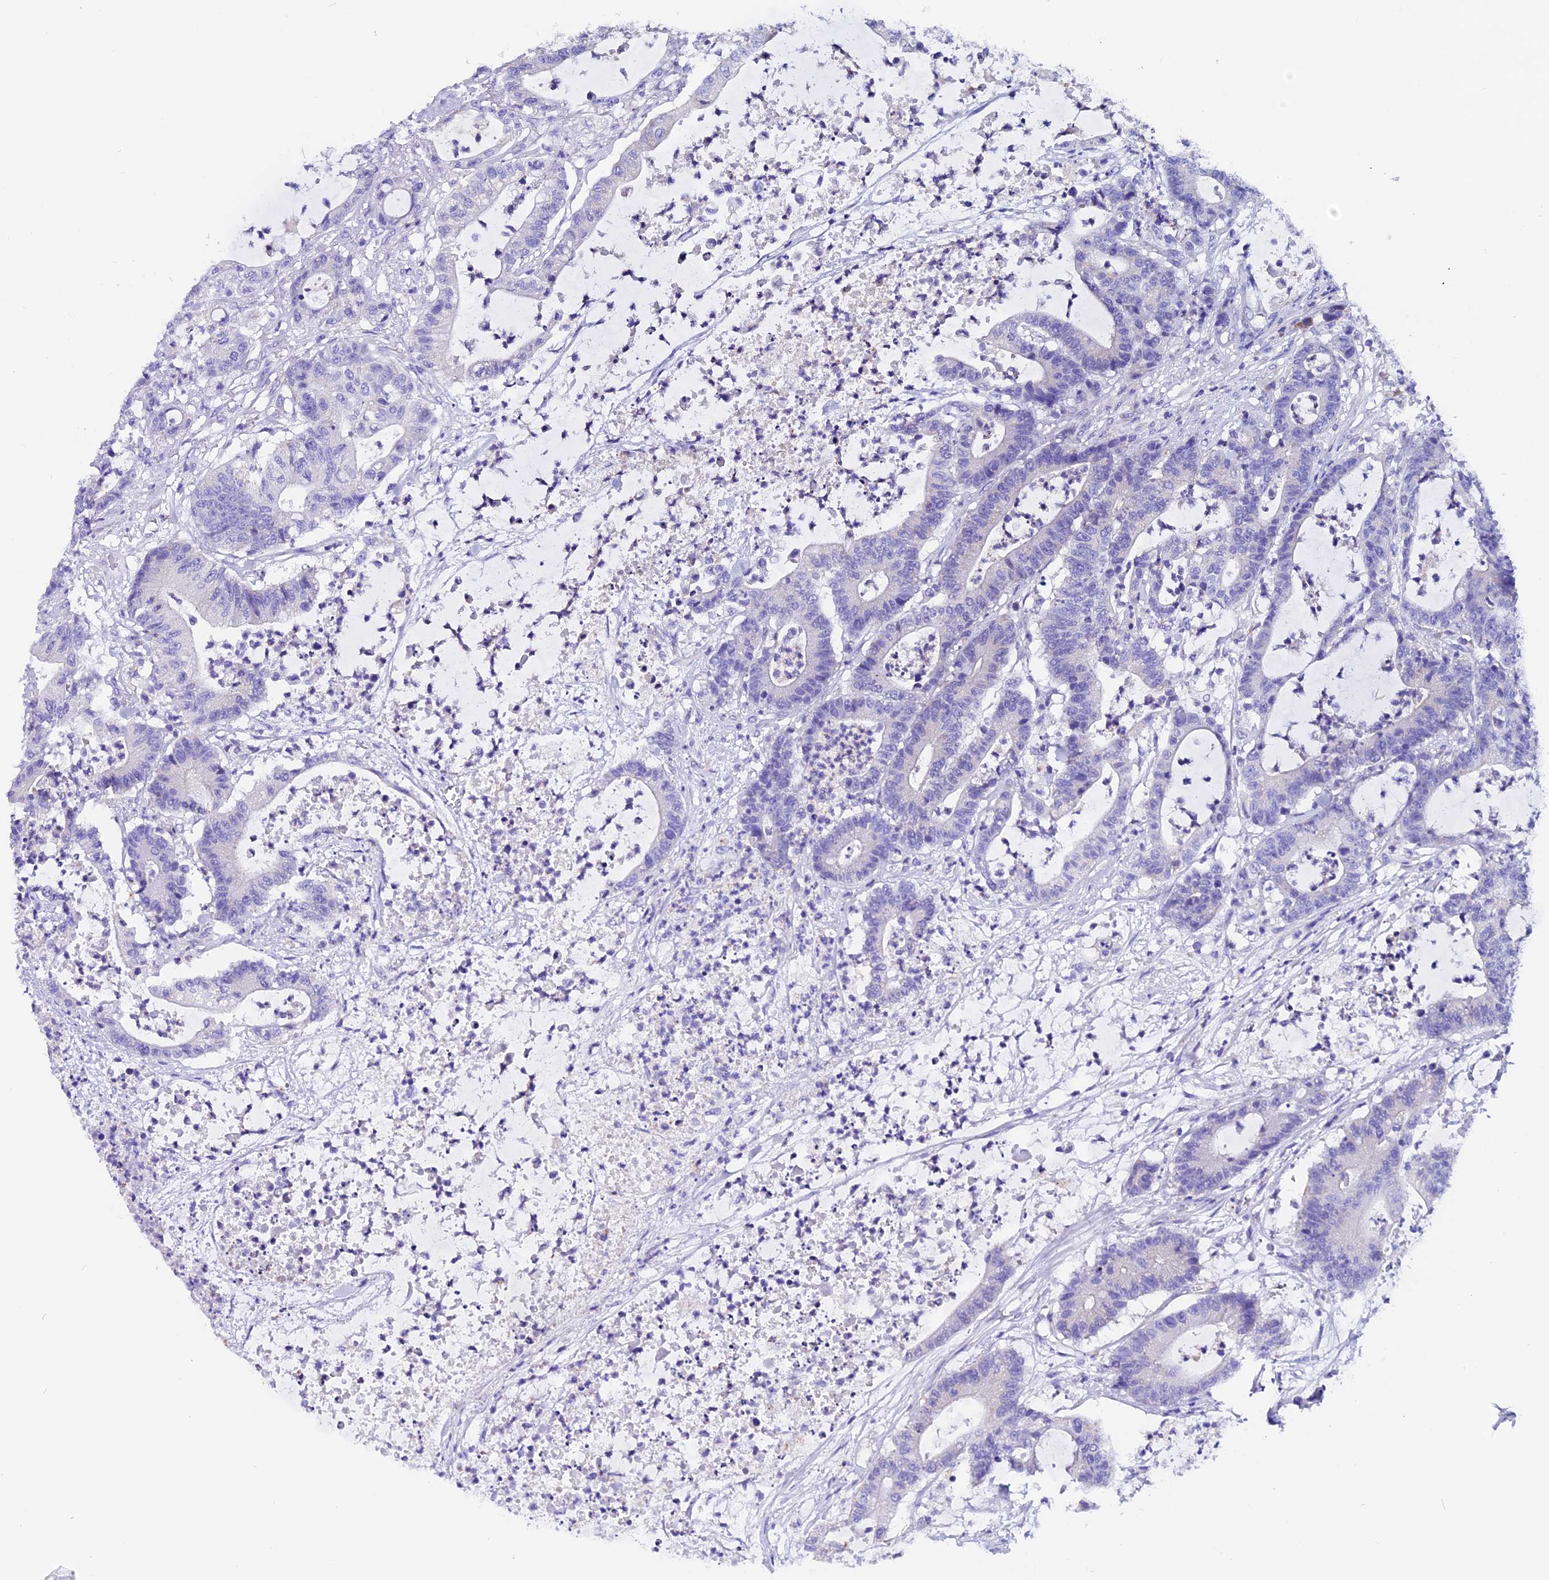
{"staining": {"intensity": "negative", "quantity": "none", "location": "none"}, "tissue": "colorectal cancer", "cell_type": "Tumor cells", "image_type": "cancer", "snomed": [{"axis": "morphology", "description": "Adenocarcinoma, NOS"}, {"axis": "topography", "description": "Colon"}], "caption": "The image reveals no significant positivity in tumor cells of colorectal adenocarcinoma.", "gene": "COMTD1", "patient": {"sex": "female", "age": 84}}